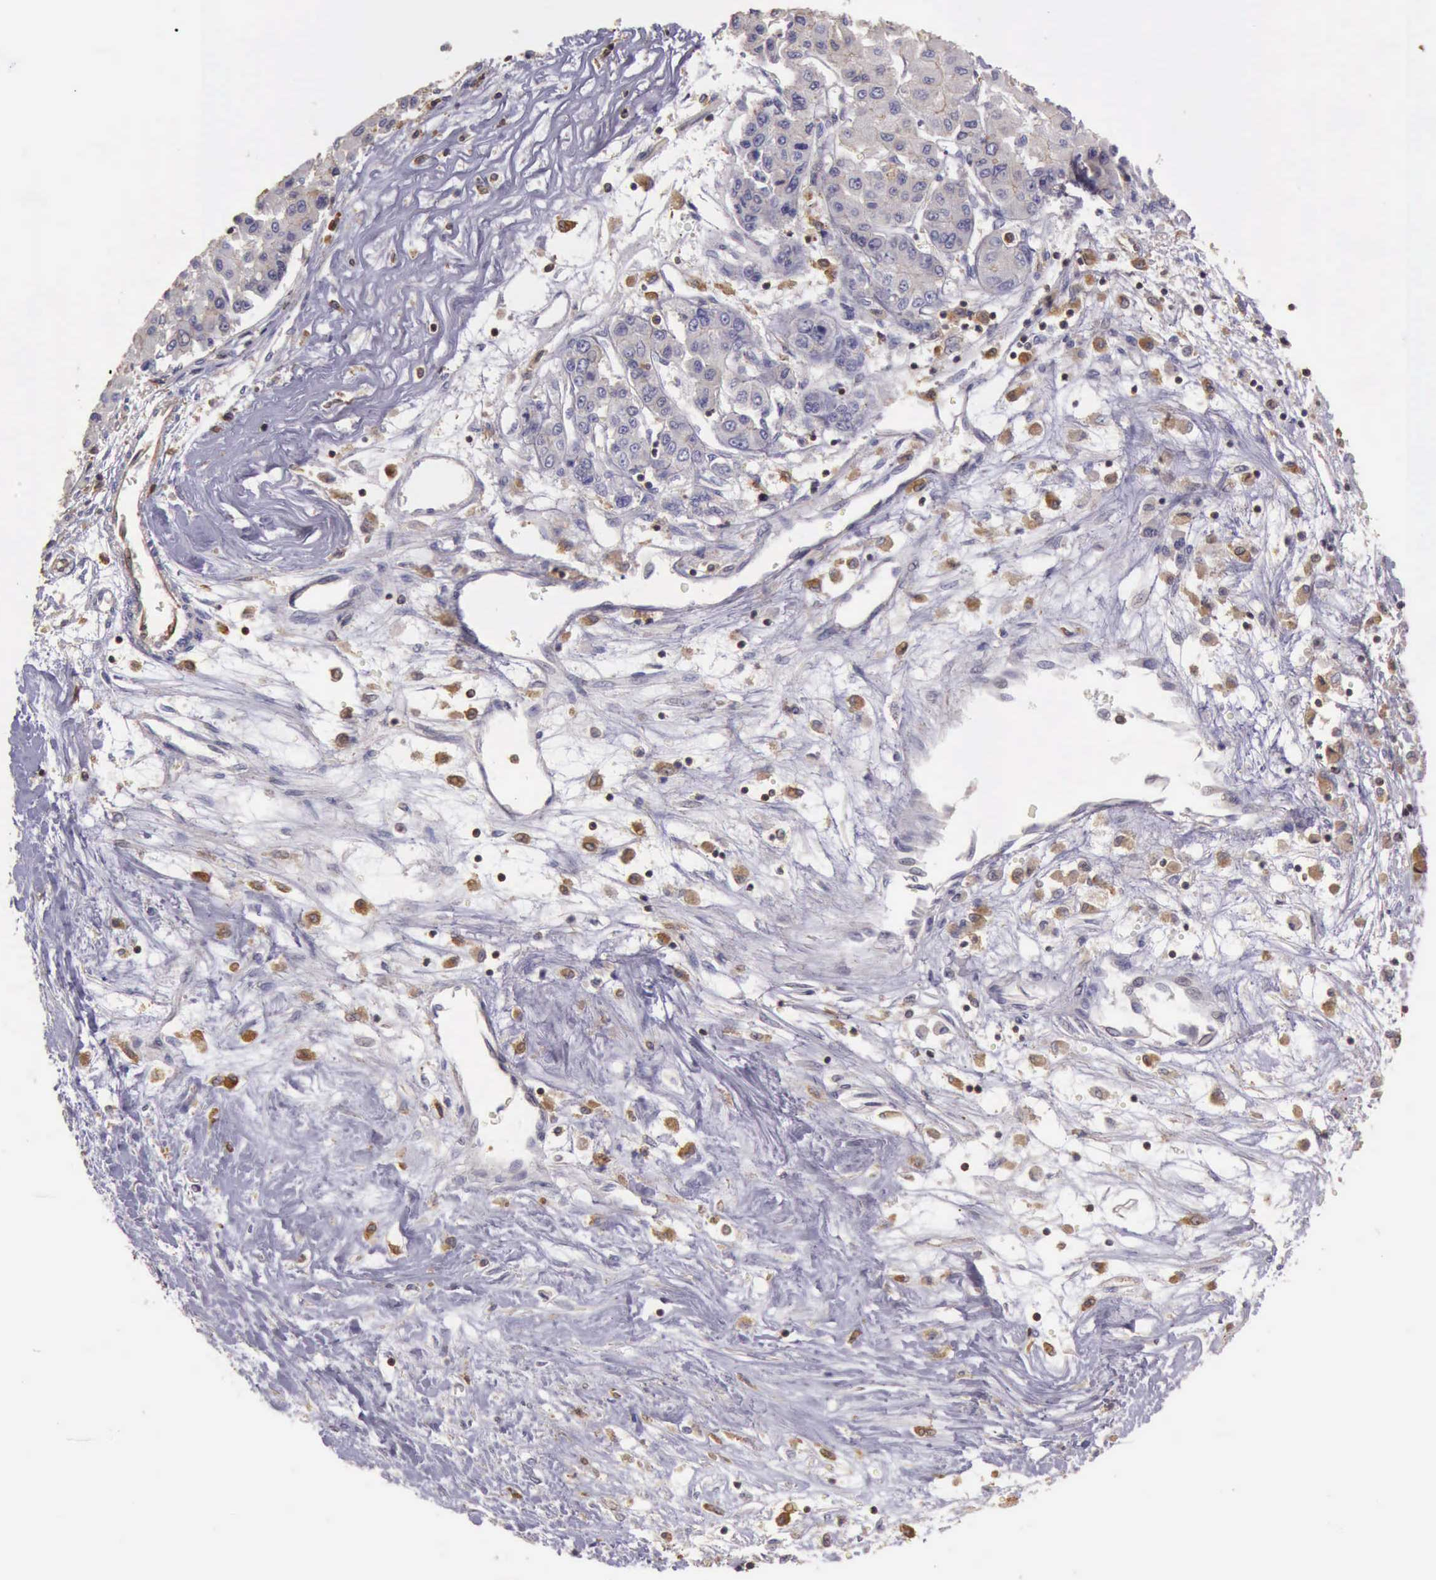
{"staining": {"intensity": "negative", "quantity": "none", "location": "none"}, "tissue": "liver cancer", "cell_type": "Tumor cells", "image_type": "cancer", "snomed": [{"axis": "morphology", "description": "Carcinoma, Hepatocellular, NOS"}, {"axis": "topography", "description": "Liver"}], "caption": "High magnification brightfield microscopy of liver cancer stained with DAB (3,3'-diaminobenzidine) (brown) and counterstained with hematoxylin (blue): tumor cells show no significant positivity. (DAB IHC with hematoxylin counter stain).", "gene": "ARHGAP4", "patient": {"sex": "male", "age": 64}}